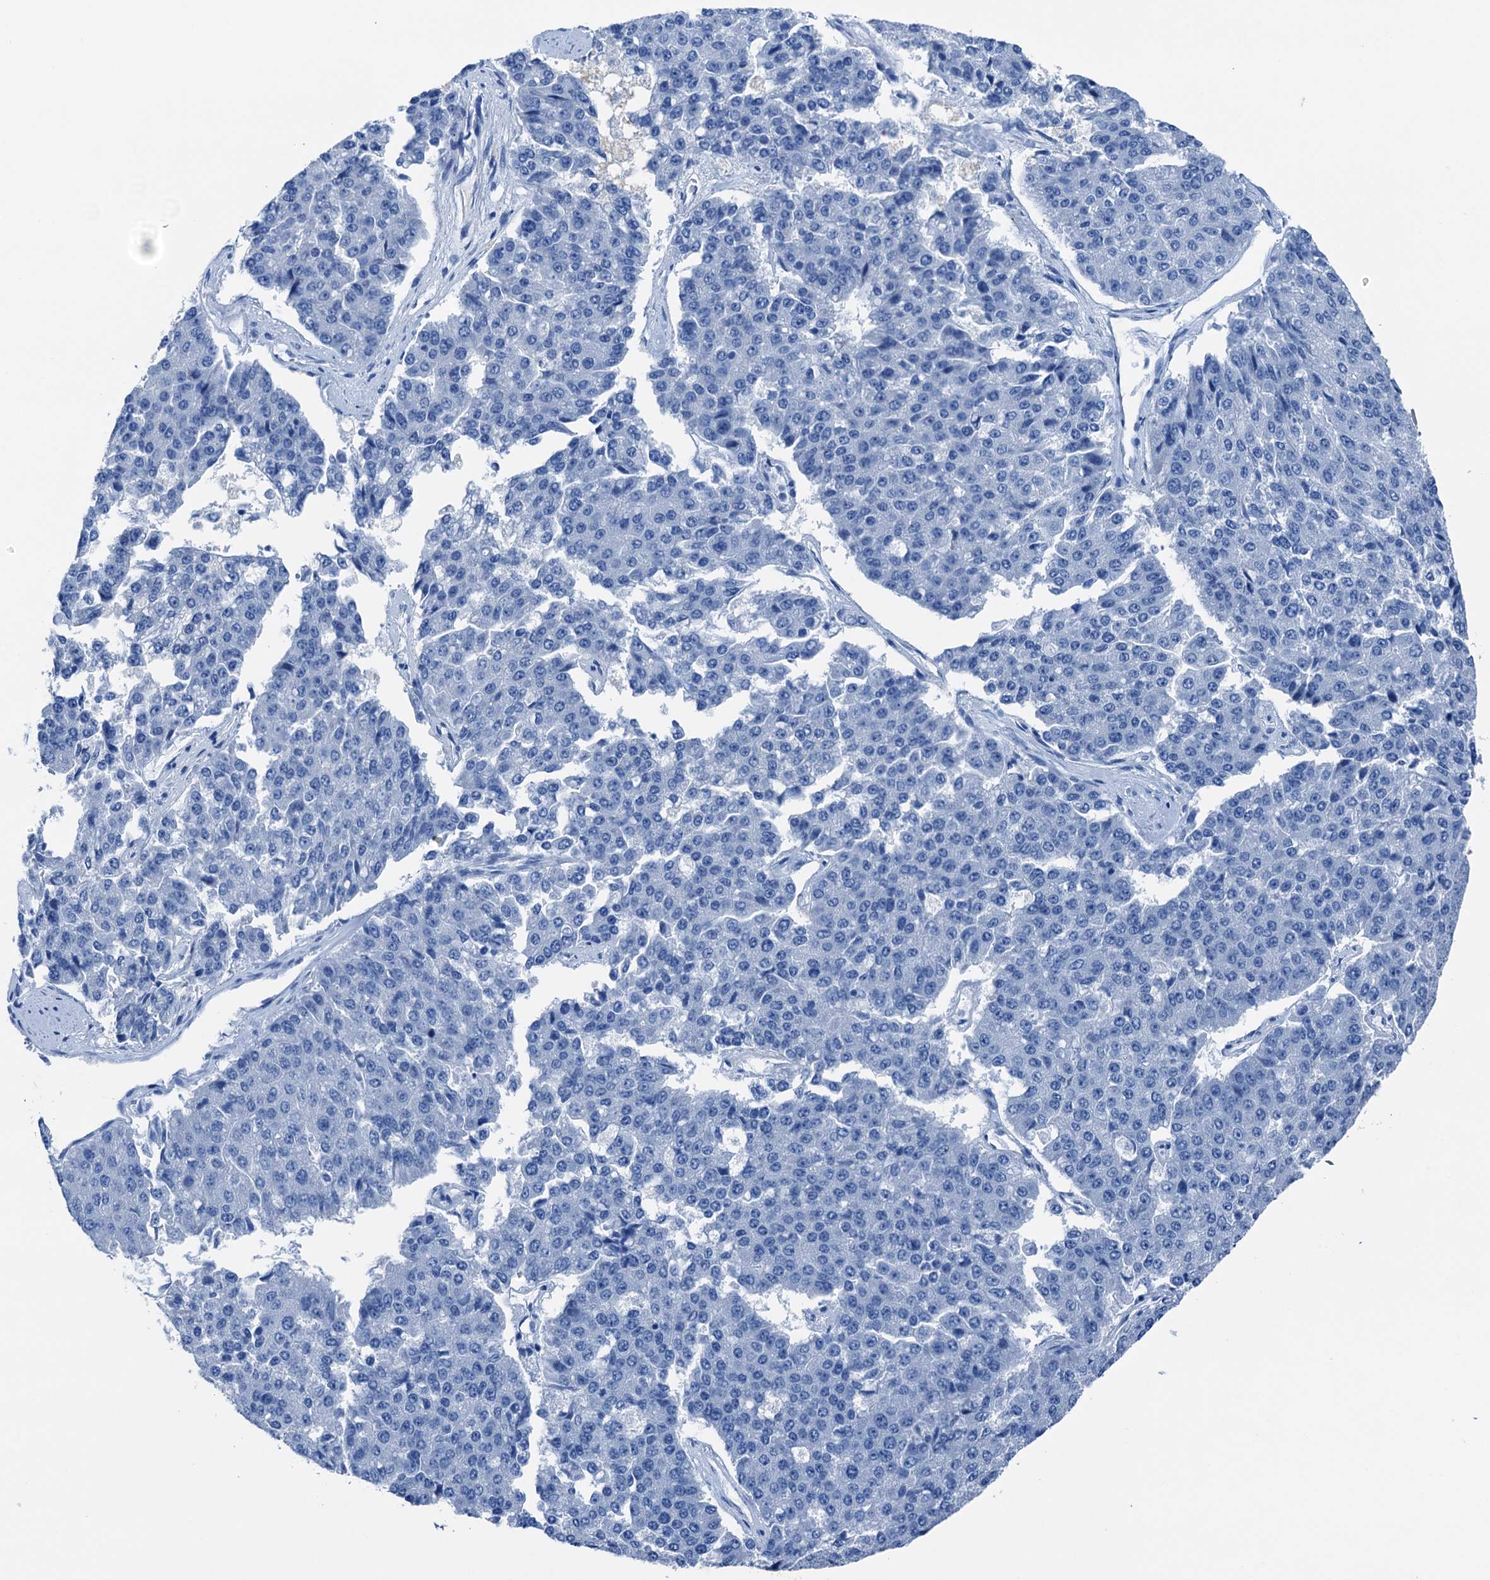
{"staining": {"intensity": "negative", "quantity": "none", "location": "none"}, "tissue": "pancreatic cancer", "cell_type": "Tumor cells", "image_type": "cancer", "snomed": [{"axis": "morphology", "description": "Adenocarcinoma, NOS"}, {"axis": "topography", "description": "Pancreas"}], "caption": "Pancreatic cancer was stained to show a protein in brown. There is no significant staining in tumor cells.", "gene": "CBLN3", "patient": {"sex": "male", "age": 50}}